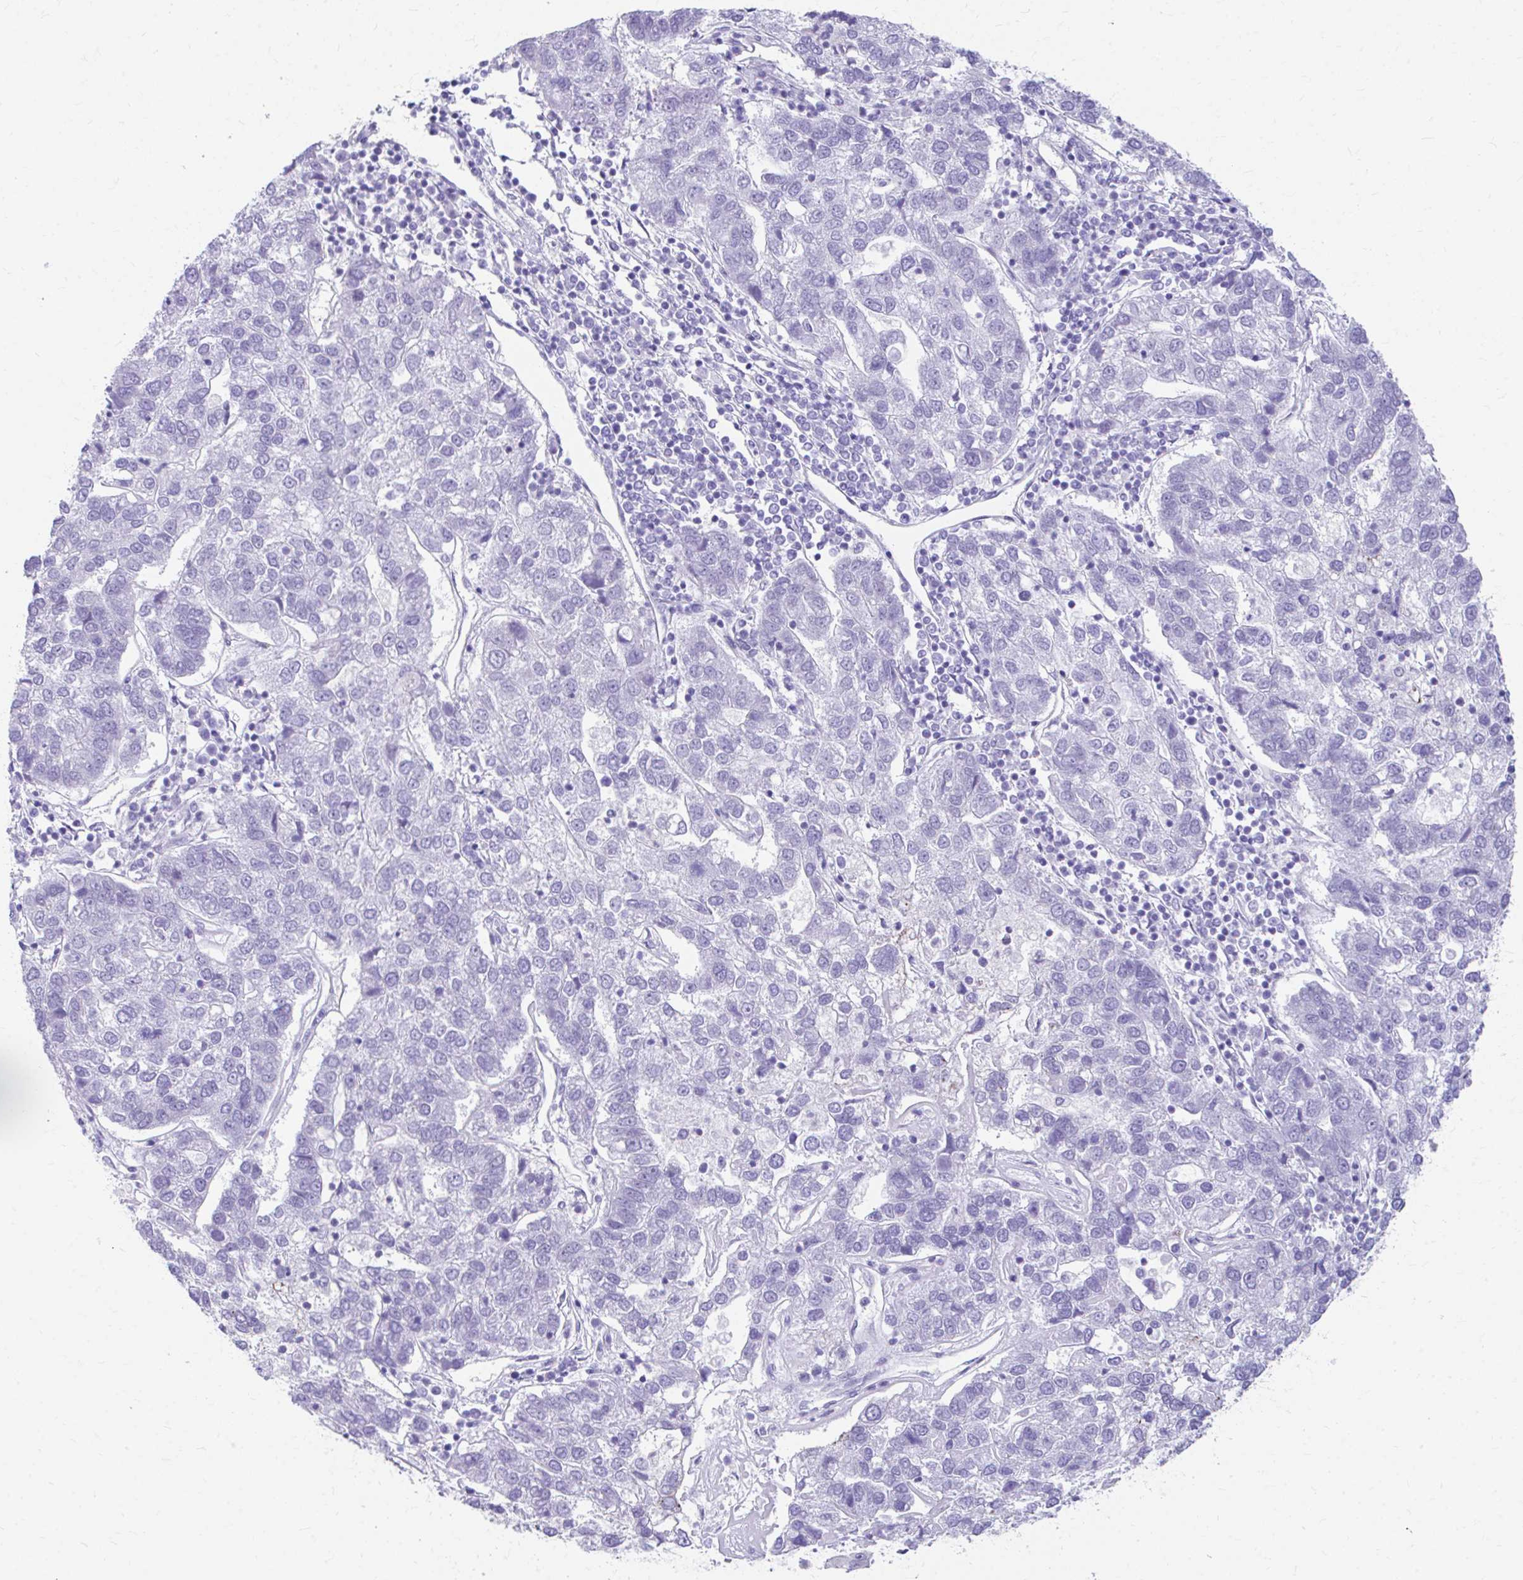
{"staining": {"intensity": "negative", "quantity": "none", "location": "none"}, "tissue": "pancreatic cancer", "cell_type": "Tumor cells", "image_type": "cancer", "snomed": [{"axis": "morphology", "description": "Adenocarcinoma, NOS"}, {"axis": "topography", "description": "Pancreas"}], "caption": "Photomicrograph shows no protein expression in tumor cells of adenocarcinoma (pancreatic) tissue.", "gene": "KRIT1", "patient": {"sex": "female", "age": 61}}